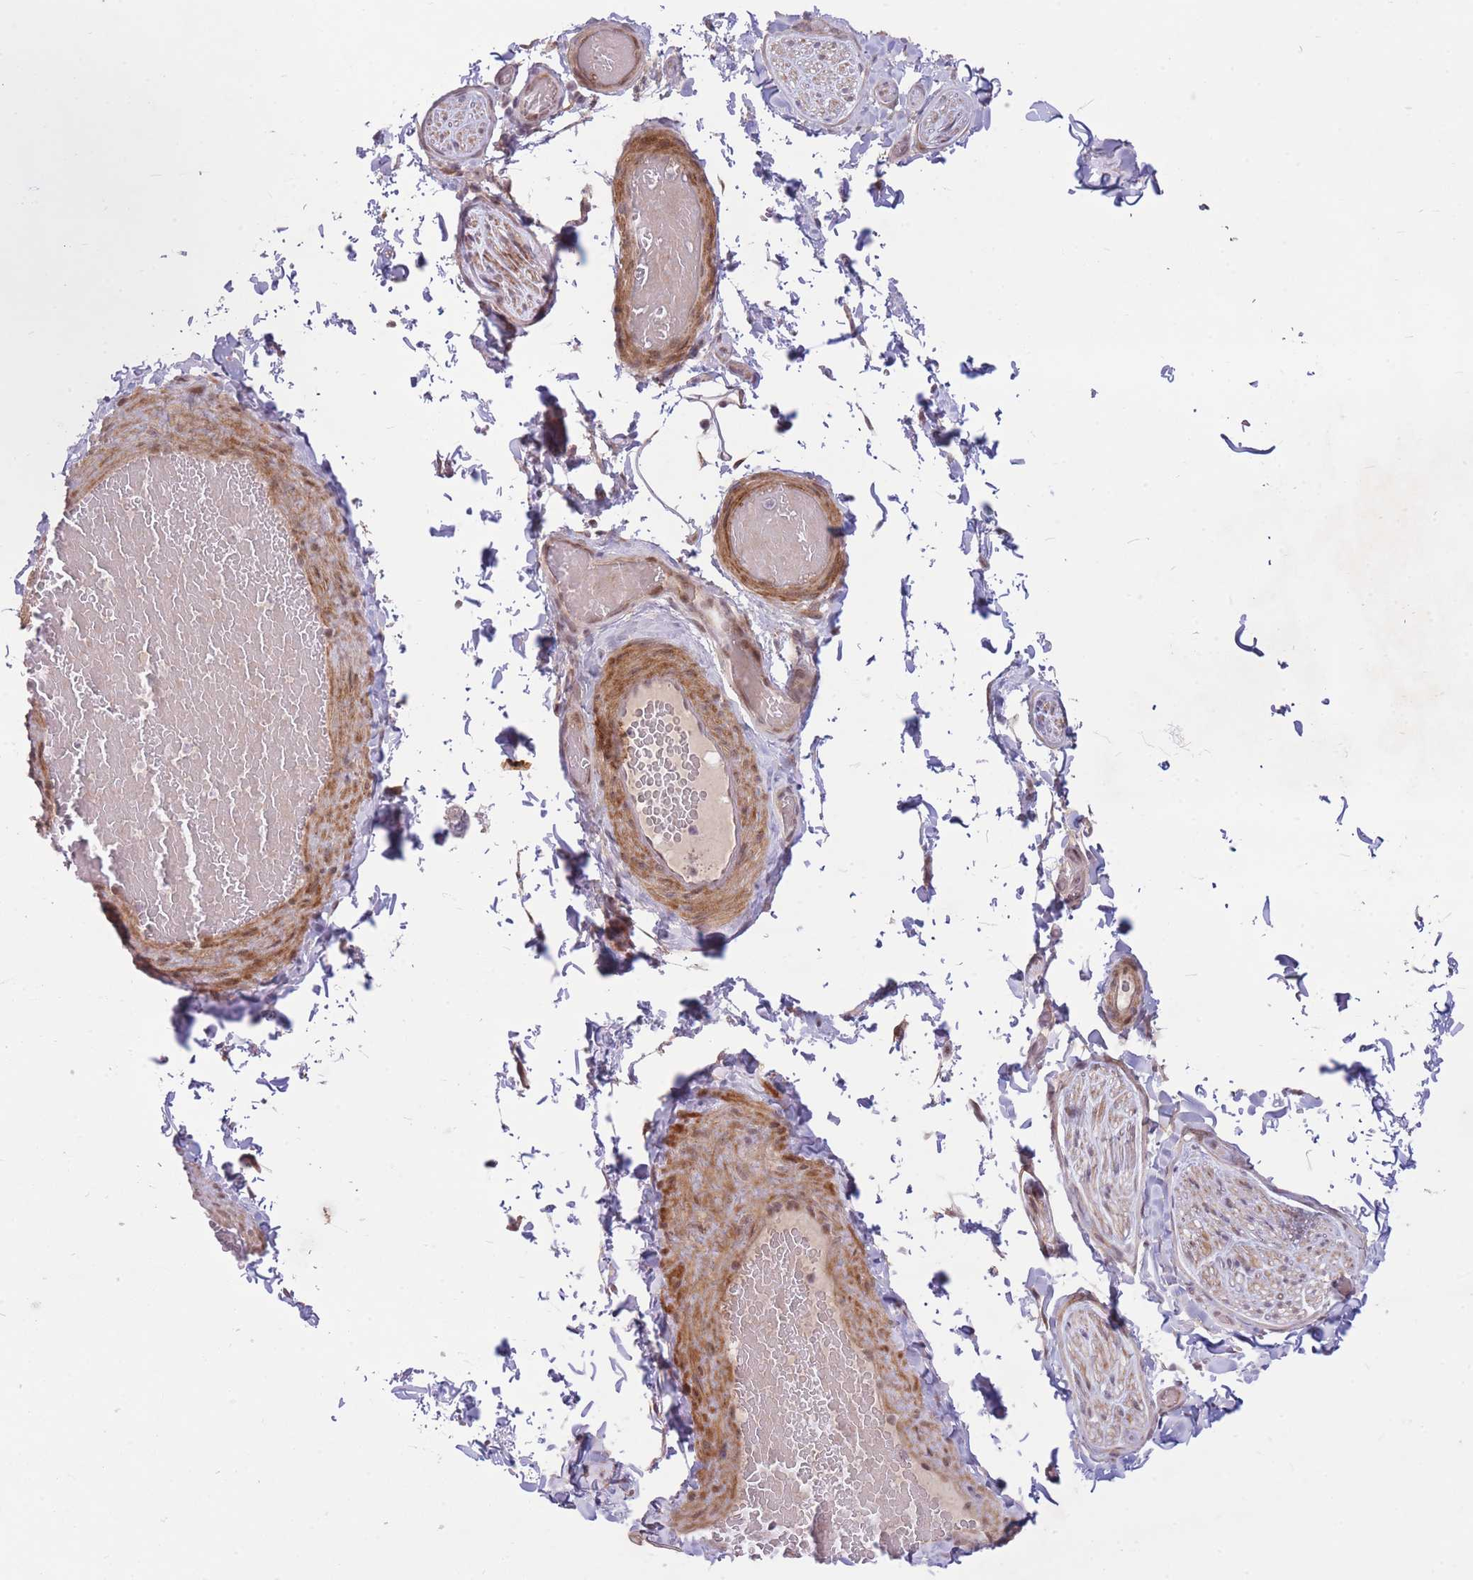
{"staining": {"intensity": "negative", "quantity": "none", "location": "none"}, "tissue": "adipose tissue", "cell_type": "Adipocytes", "image_type": "normal", "snomed": [{"axis": "morphology", "description": "Normal tissue, NOS"}, {"axis": "topography", "description": "Soft tissue"}, {"axis": "topography", "description": "Vascular tissue"}, {"axis": "topography", "description": "Peripheral nerve tissue"}], "caption": "Human adipose tissue stained for a protein using immunohistochemistry displays no expression in adipocytes.", "gene": "ERCC2", "patient": {"sex": "male", "age": 32}}